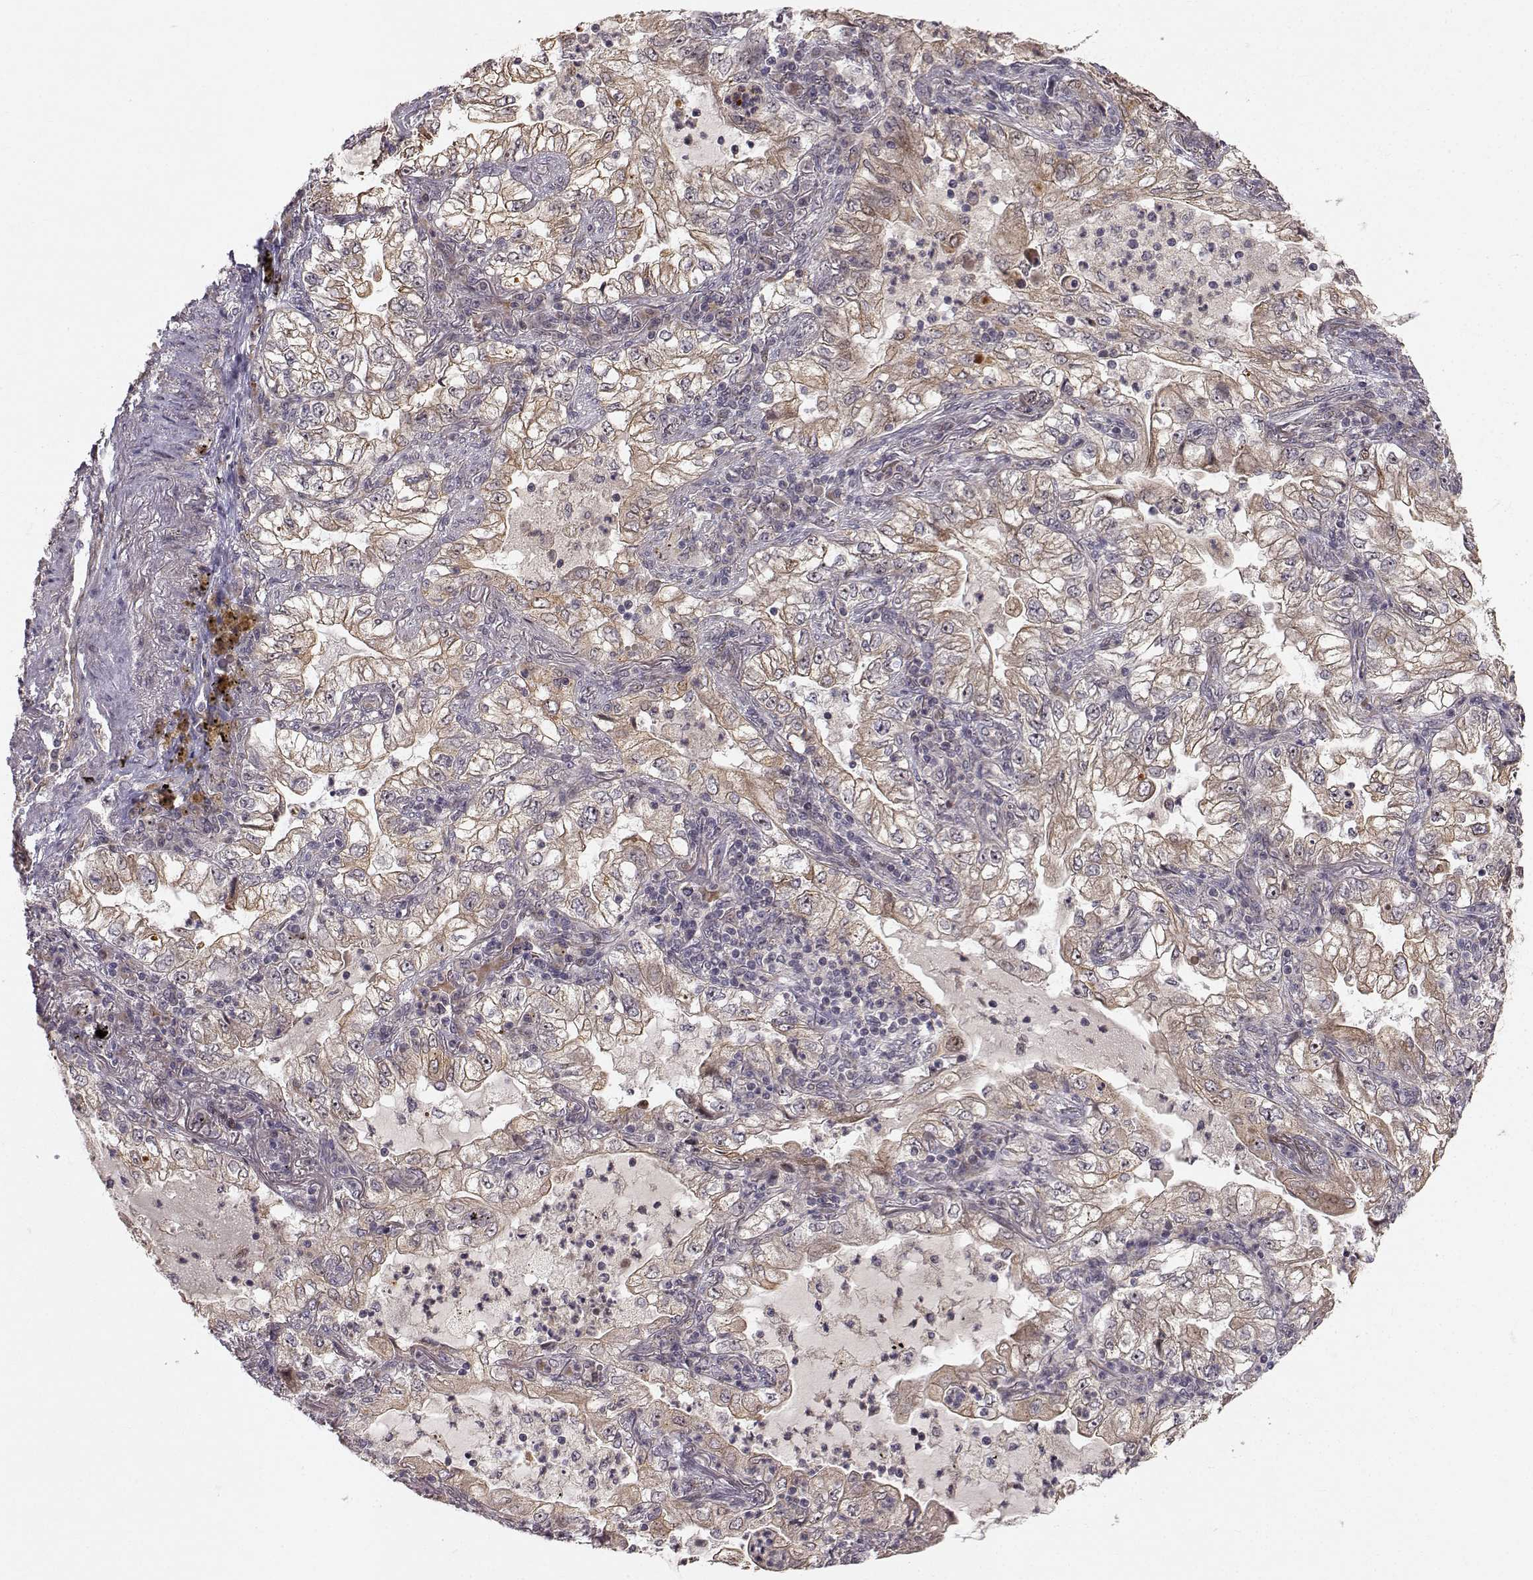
{"staining": {"intensity": "moderate", "quantity": "25%-75%", "location": "cytoplasmic/membranous"}, "tissue": "lung cancer", "cell_type": "Tumor cells", "image_type": "cancer", "snomed": [{"axis": "morphology", "description": "Adenocarcinoma, NOS"}, {"axis": "topography", "description": "Lung"}], "caption": "This is a photomicrograph of immunohistochemistry (IHC) staining of adenocarcinoma (lung), which shows moderate staining in the cytoplasmic/membranous of tumor cells.", "gene": "APC", "patient": {"sex": "female", "age": 73}}